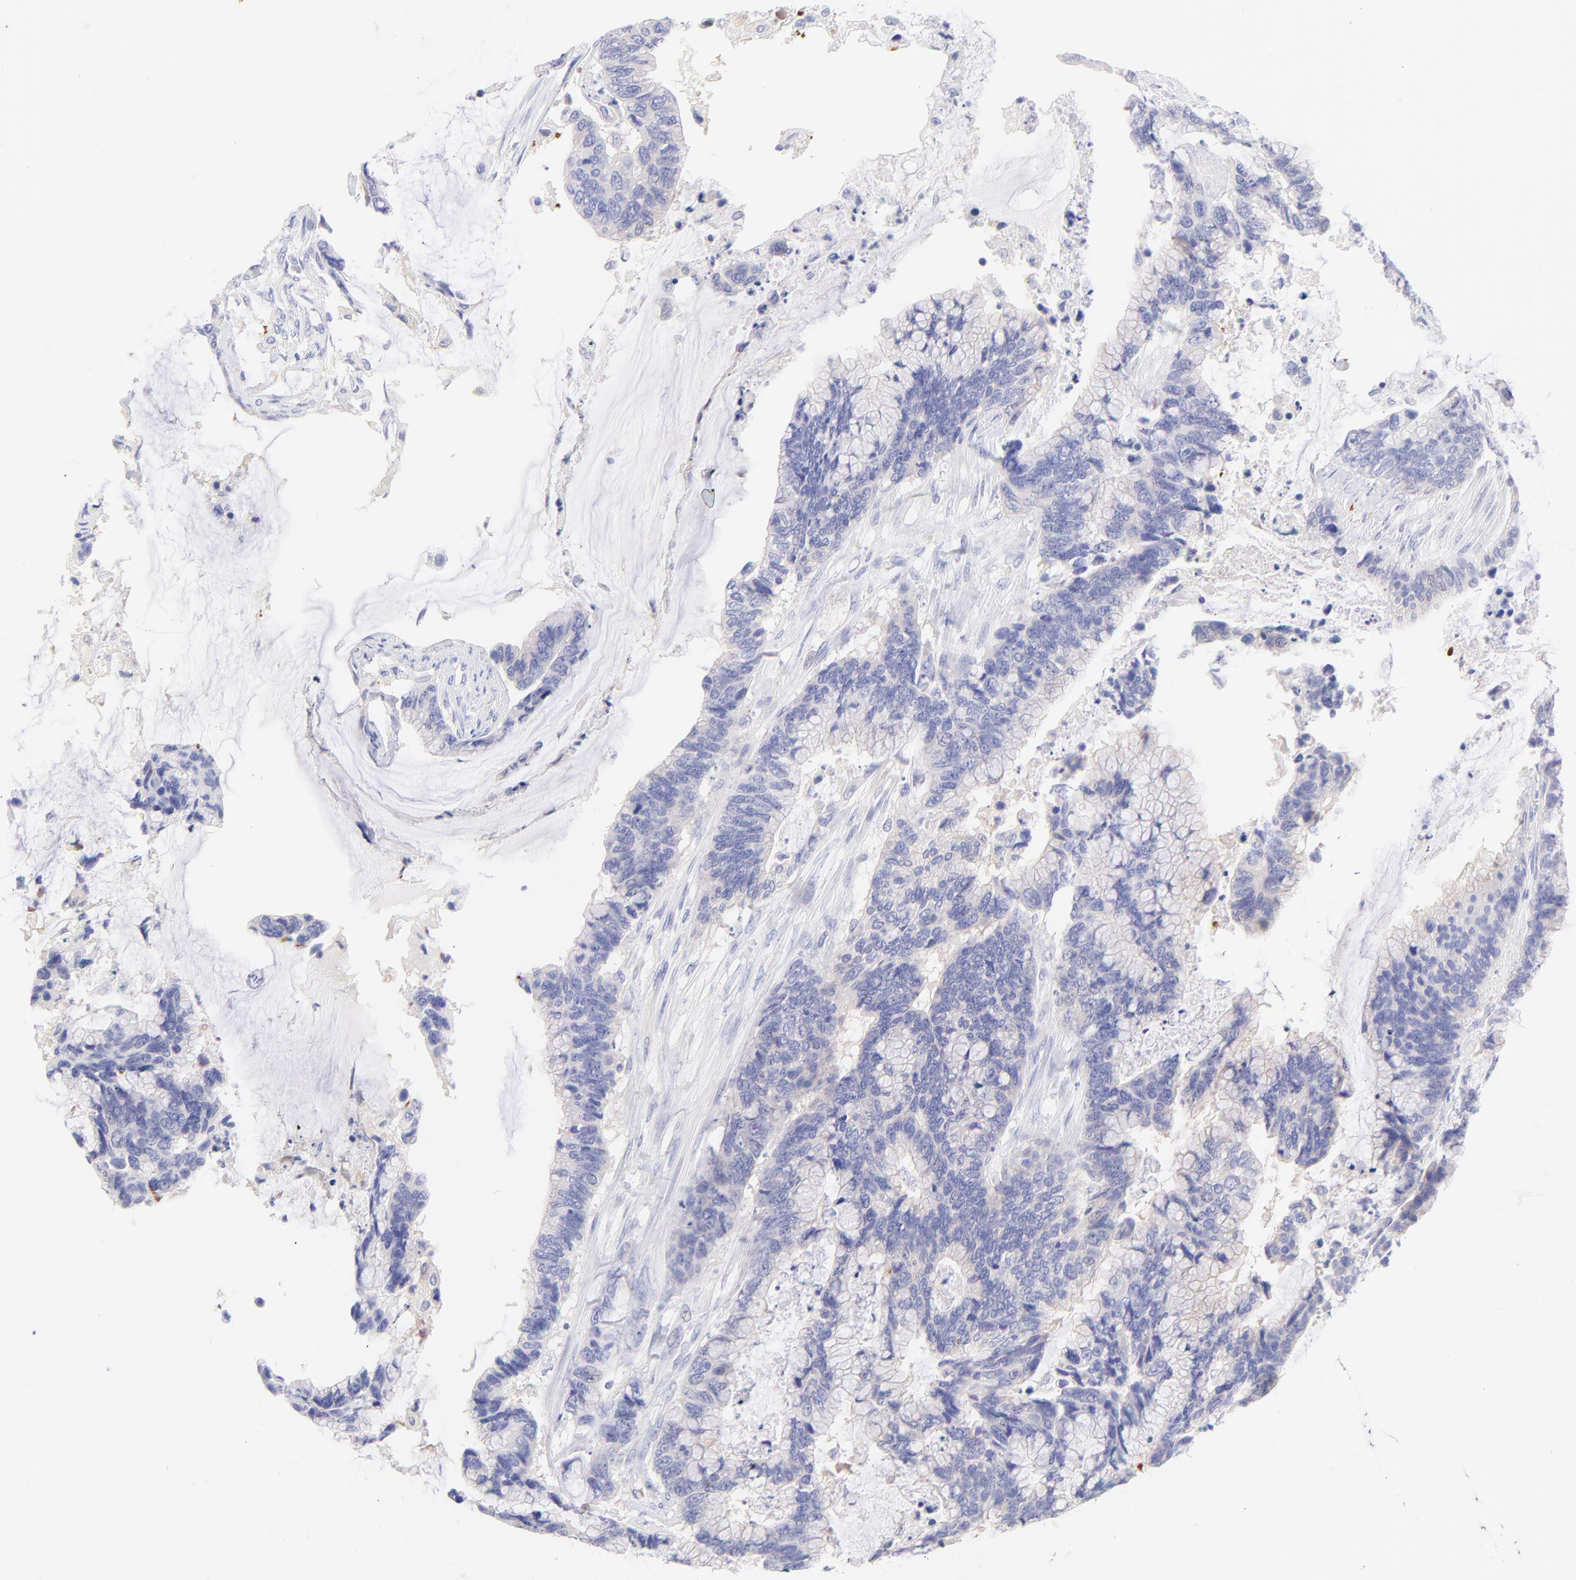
{"staining": {"intensity": "negative", "quantity": "none", "location": "none"}, "tissue": "colorectal cancer", "cell_type": "Tumor cells", "image_type": "cancer", "snomed": [{"axis": "morphology", "description": "Adenocarcinoma, NOS"}, {"axis": "topography", "description": "Rectum"}], "caption": "High power microscopy micrograph of an immunohistochemistry (IHC) photomicrograph of colorectal cancer, revealing no significant positivity in tumor cells.", "gene": "FRMPD3", "patient": {"sex": "female", "age": 59}}